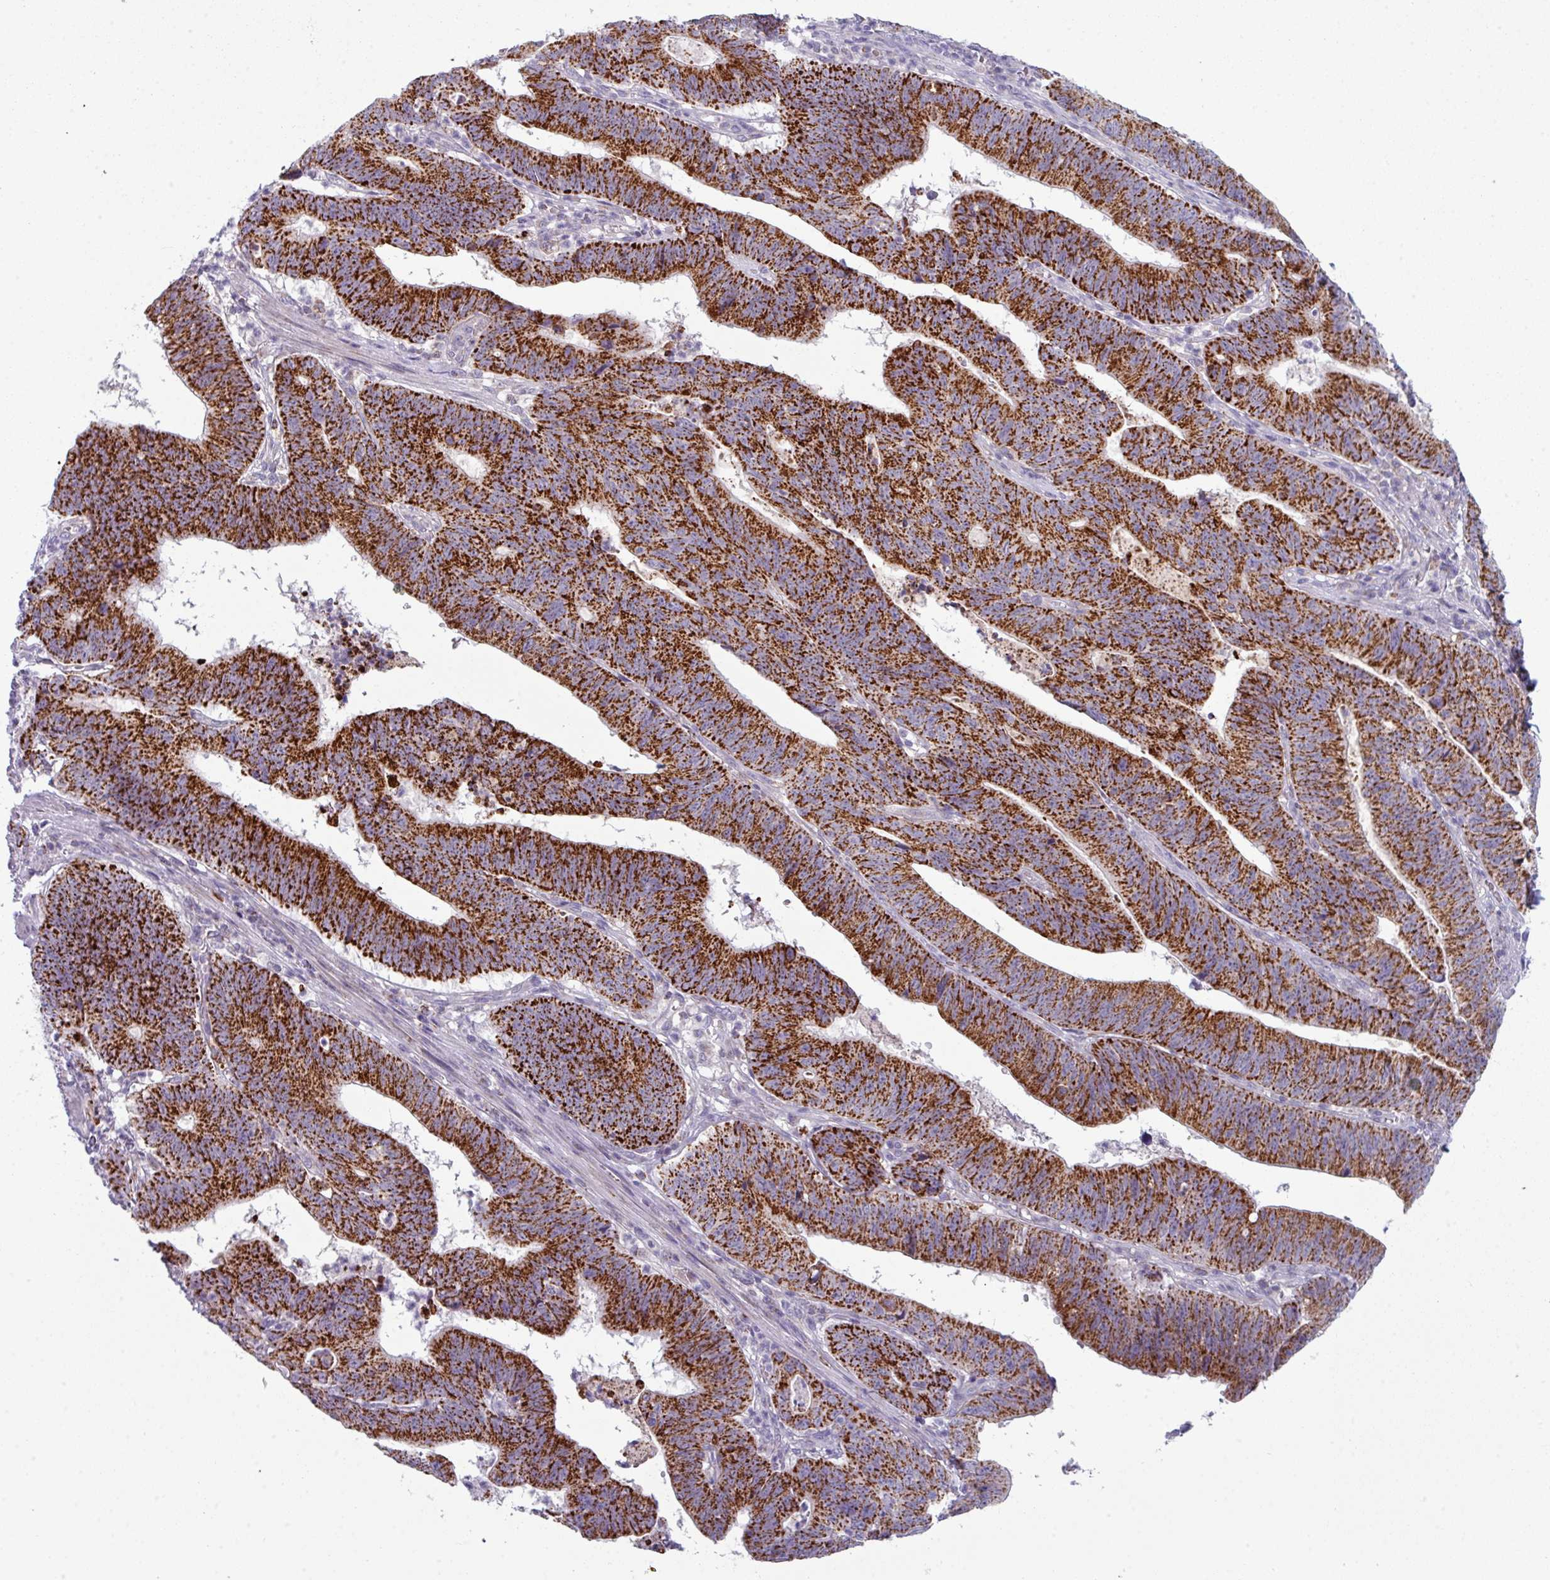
{"staining": {"intensity": "strong", "quantity": ">75%", "location": "cytoplasmic/membranous"}, "tissue": "stomach cancer", "cell_type": "Tumor cells", "image_type": "cancer", "snomed": [{"axis": "morphology", "description": "Adenocarcinoma, NOS"}, {"axis": "topography", "description": "Stomach"}], "caption": "Immunohistochemical staining of stomach adenocarcinoma demonstrates strong cytoplasmic/membranous protein staining in approximately >75% of tumor cells.", "gene": "ZNF615", "patient": {"sex": "male", "age": 59}}